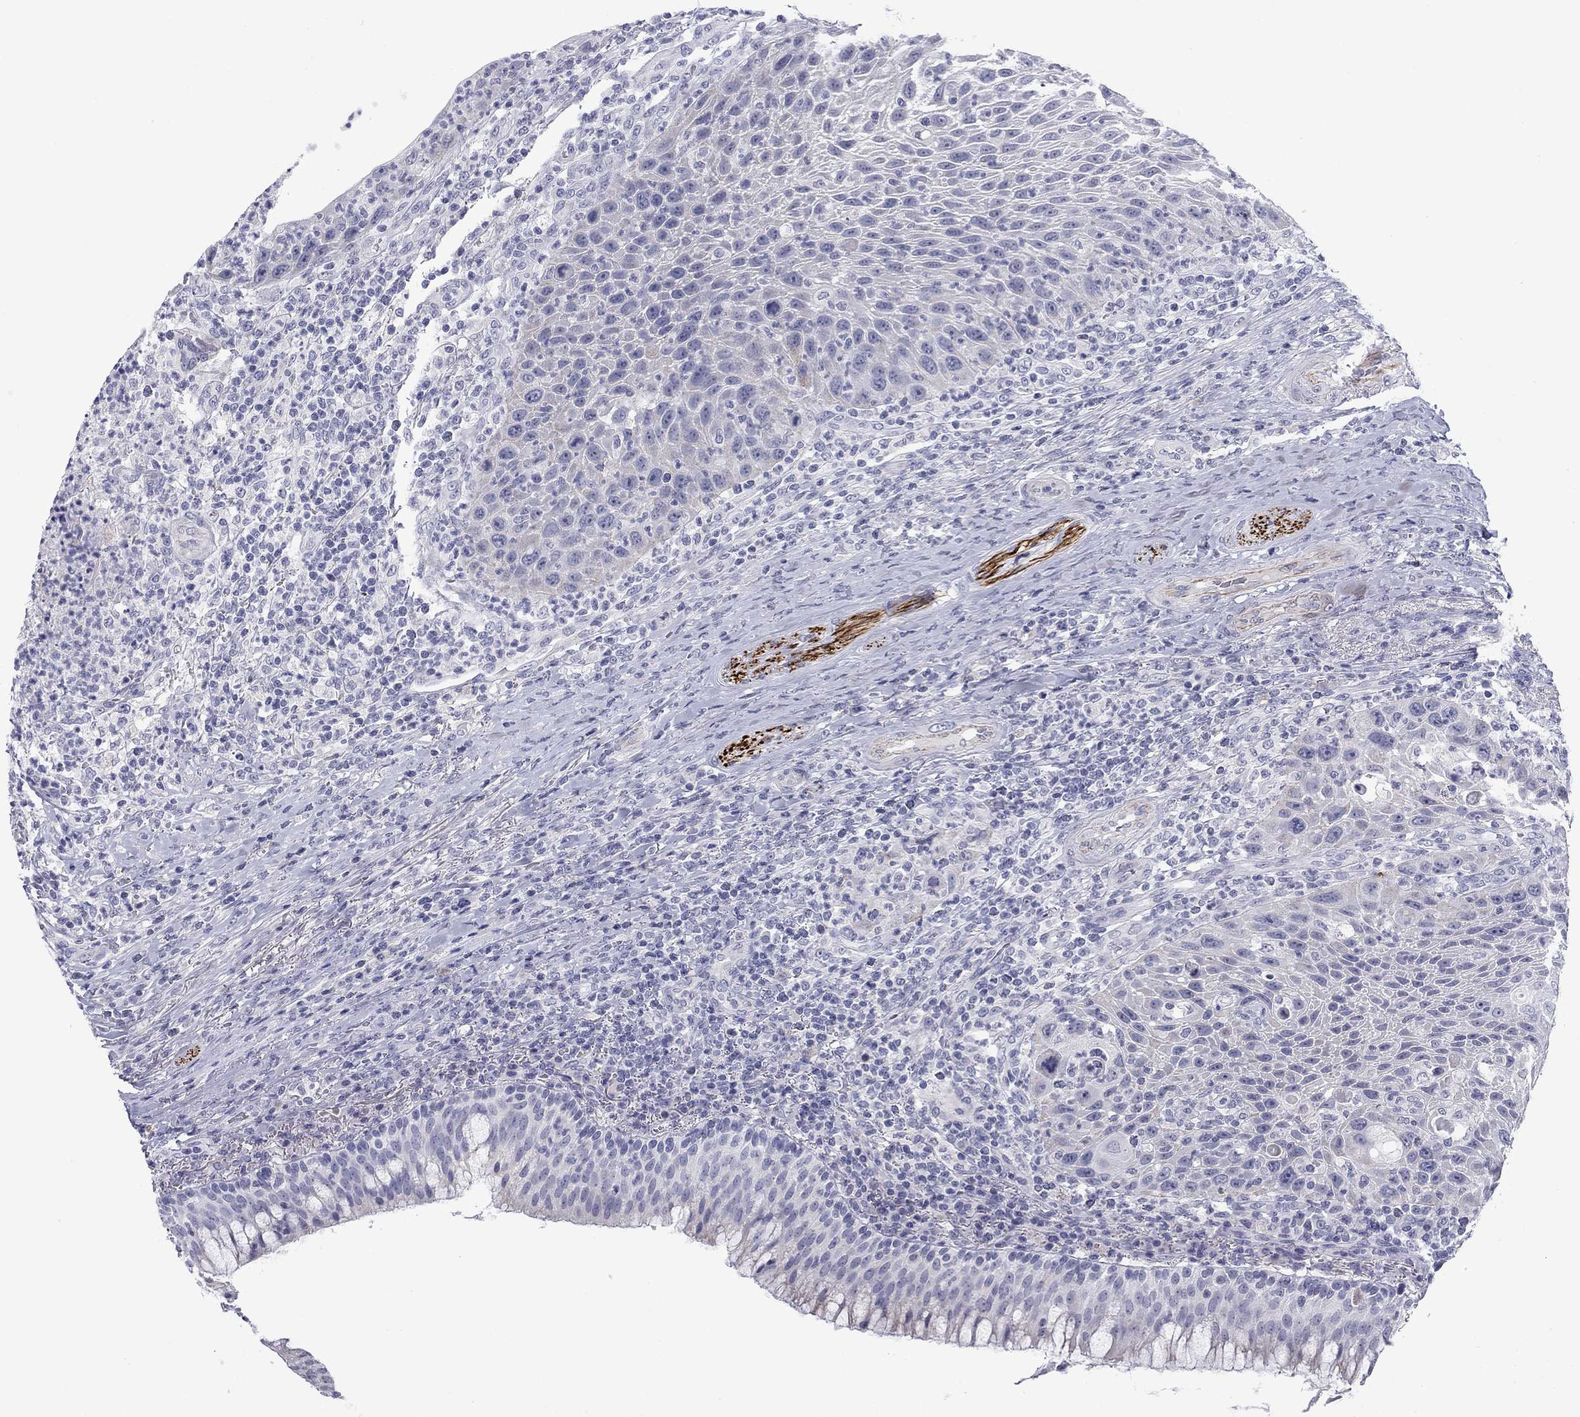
{"staining": {"intensity": "negative", "quantity": "none", "location": "none"}, "tissue": "head and neck cancer", "cell_type": "Tumor cells", "image_type": "cancer", "snomed": [{"axis": "morphology", "description": "Squamous cell carcinoma, NOS"}, {"axis": "topography", "description": "Head-Neck"}], "caption": "DAB (3,3'-diaminobenzidine) immunohistochemical staining of head and neck cancer (squamous cell carcinoma) reveals no significant positivity in tumor cells.", "gene": "PRPH", "patient": {"sex": "male", "age": 69}}